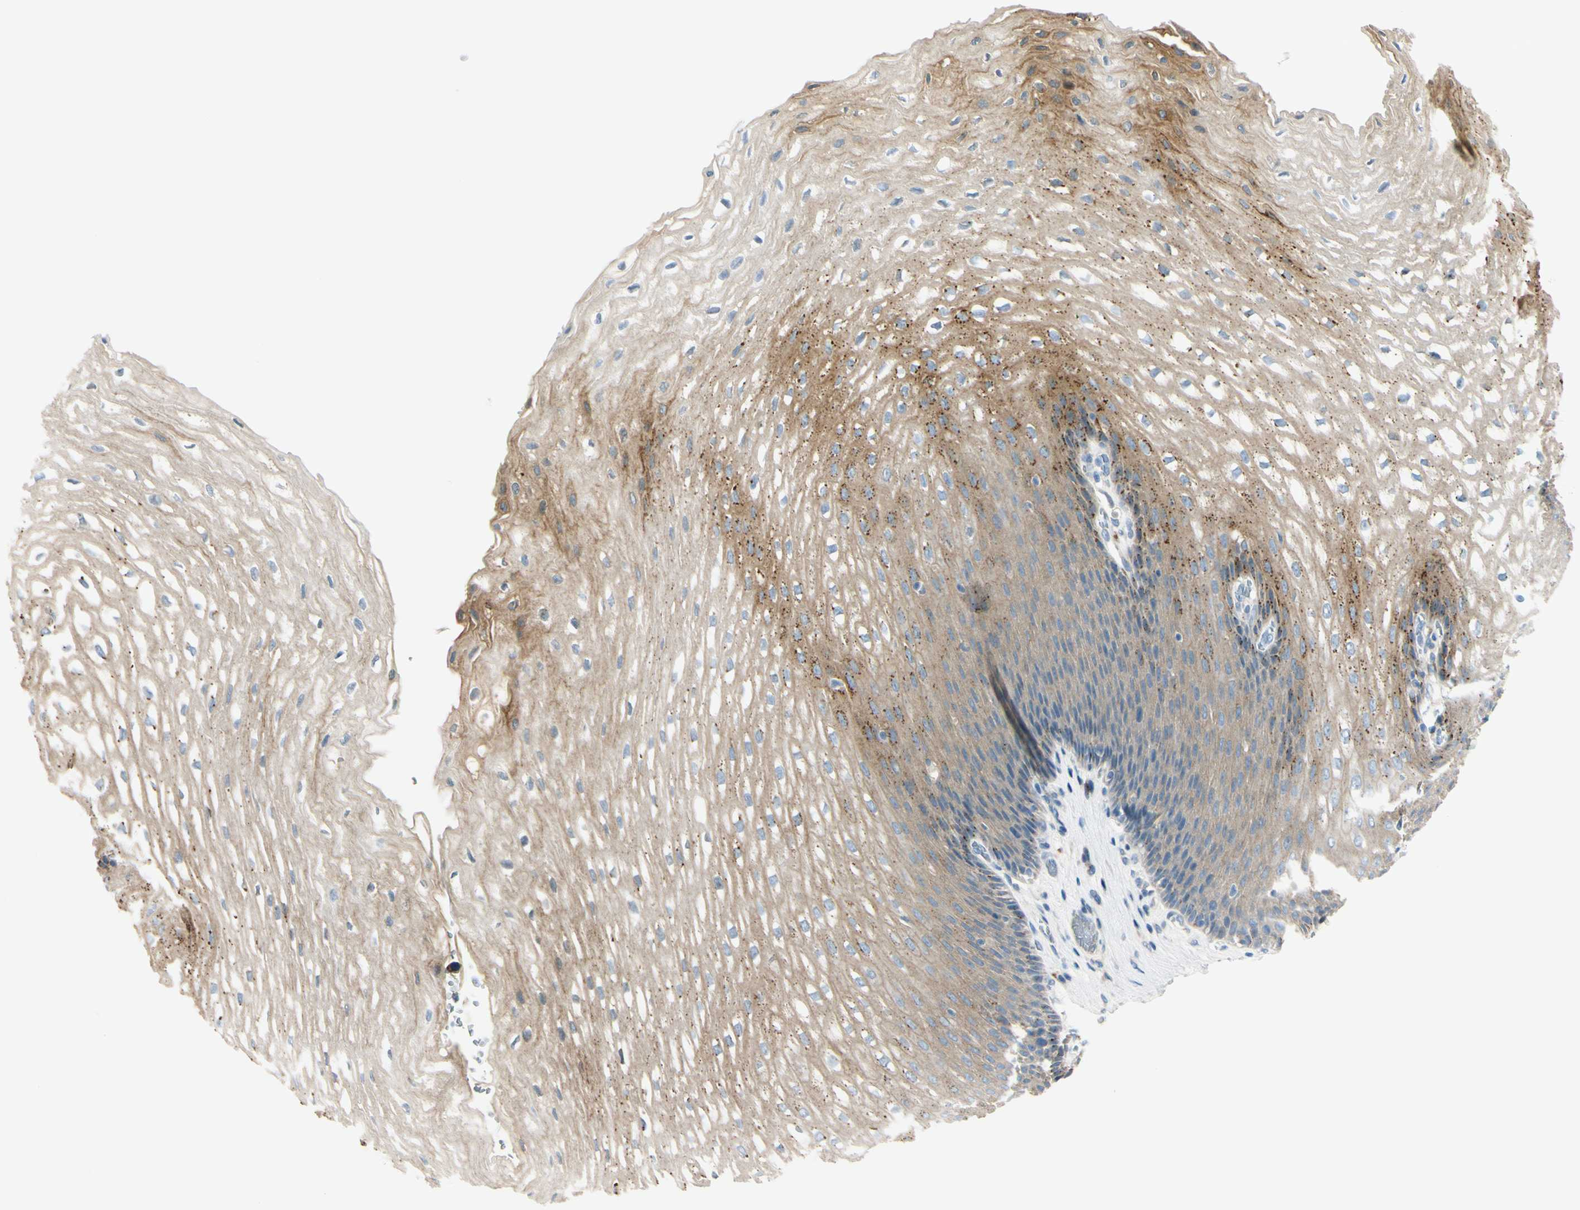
{"staining": {"intensity": "moderate", "quantity": "25%-75%", "location": "cytoplasmic/membranous"}, "tissue": "esophagus", "cell_type": "Squamous epithelial cells", "image_type": "normal", "snomed": [{"axis": "morphology", "description": "Normal tissue, NOS"}, {"axis": "topography", "description": "Esophagus"}], "caption": "A high-resolution micrograph shows IHC staining of normal esophagus, which shows moderate cytoplasmic/membranous expression in about 25%-75% of squamous epithelial cells.", "gene": "GALNT5", "patient": {"sex": "male", "age": 48}}